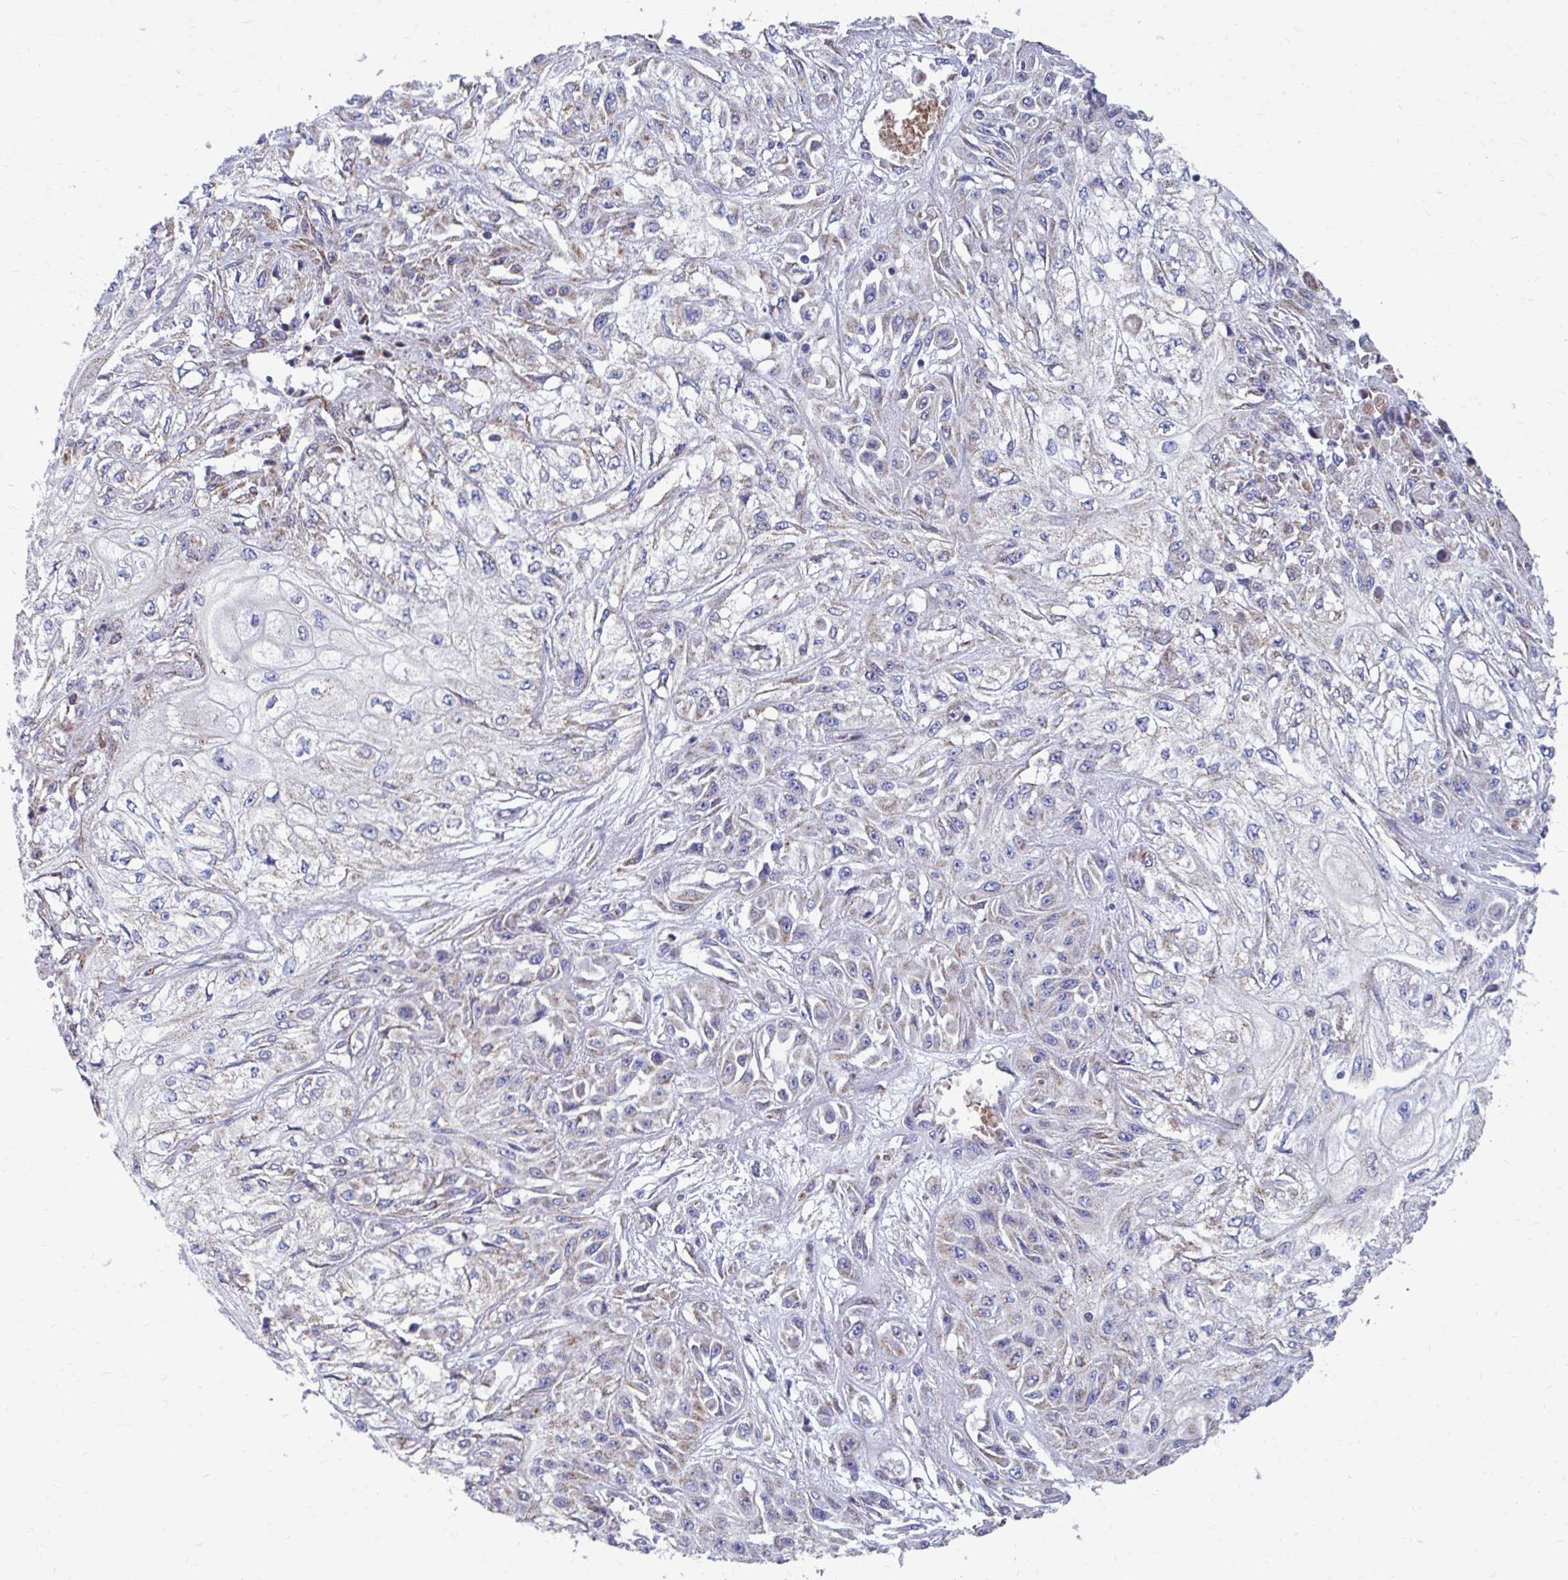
{"staining": {"intensity": "weak", "quantity": "25%-75%", "location": "cytoplasmic/membranous"}, "tissue": "skin cancer", "cell_type": "Tumor cells", "image_type": "cancer", "snomed": [{"axis": "morphology", "description": "Squamous cell carcinoma, NOS"}, {"axis": "morphology", "description": "Squamous cell carcinoma, metastatic, NOS"}, {"axis": "topography", "description": "Skin"}, {"axis": "topography", "description": "Lymph node"}], "caption": "Skin squamous cell carcinoma stained with a protein marker reveals weak staining in tumor cells.", "gene": "FKBP2", "patient": {"sex": "male", "age": 75}}